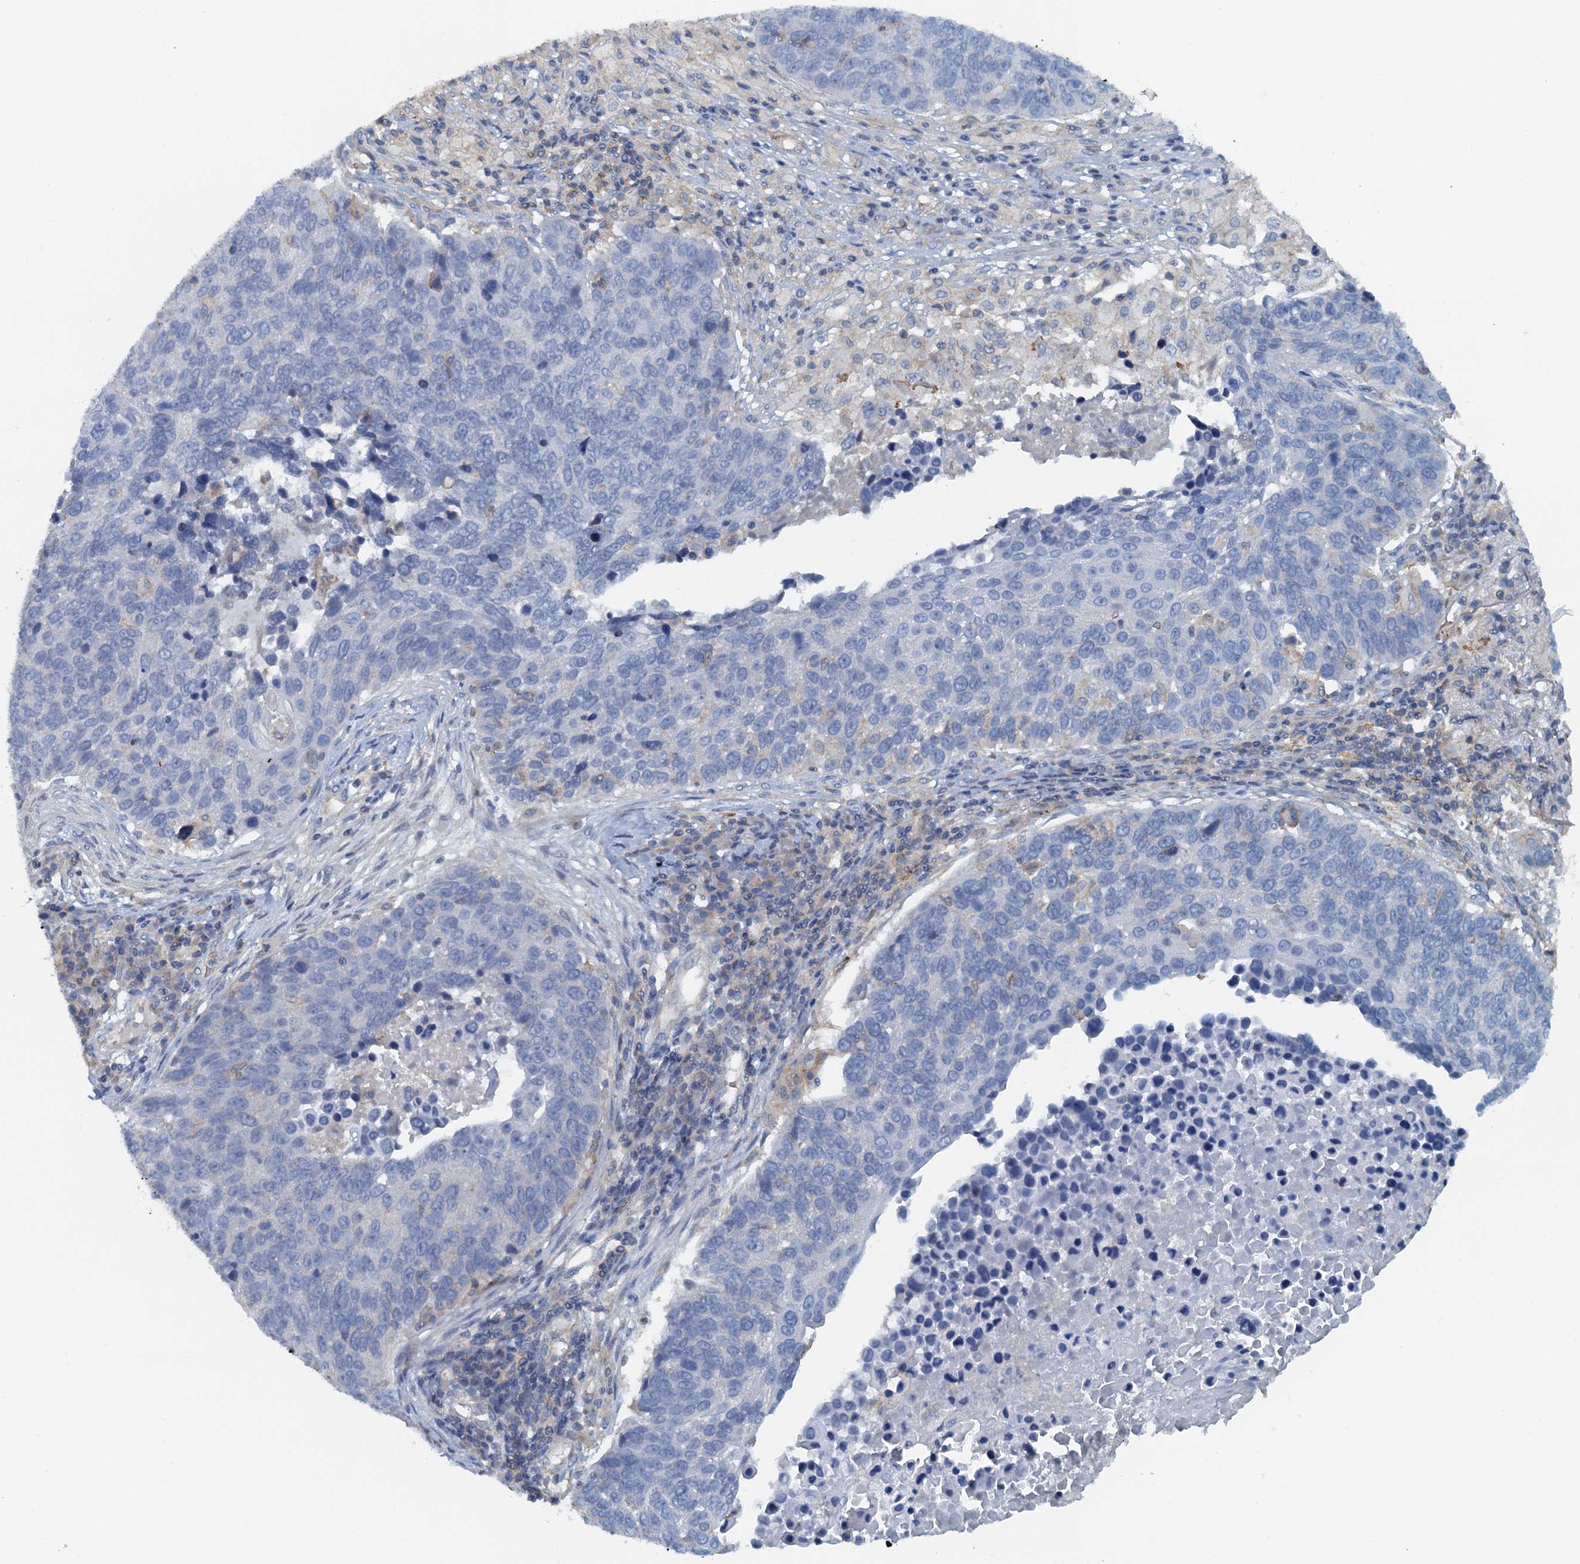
{"staining": {"intensity": "negative", "quantity": "none", "location": "none"}, "tissue": "lung cancer", "cell_type": "Tumor cells", "image_type": "cancer", "snomed": [{"axis": "morphology", "description": "Normal tissue, NOS"}, {"axis": "morphology", "description": "Squamous cell carcinoma, NOS"}, {"axis": "topography", "description": "Lymph node"}, {"axis": "topography", "description": "Lung"}], "caption": "DAB (3,3'-diaminobenzidine) immunohistochemical staining of lung cancer (squamous cell carcinoma) demonstrates no significant expression in tumor cells.", "gene": "THAP10", "patient": {"sex": "male", "age": 66}}